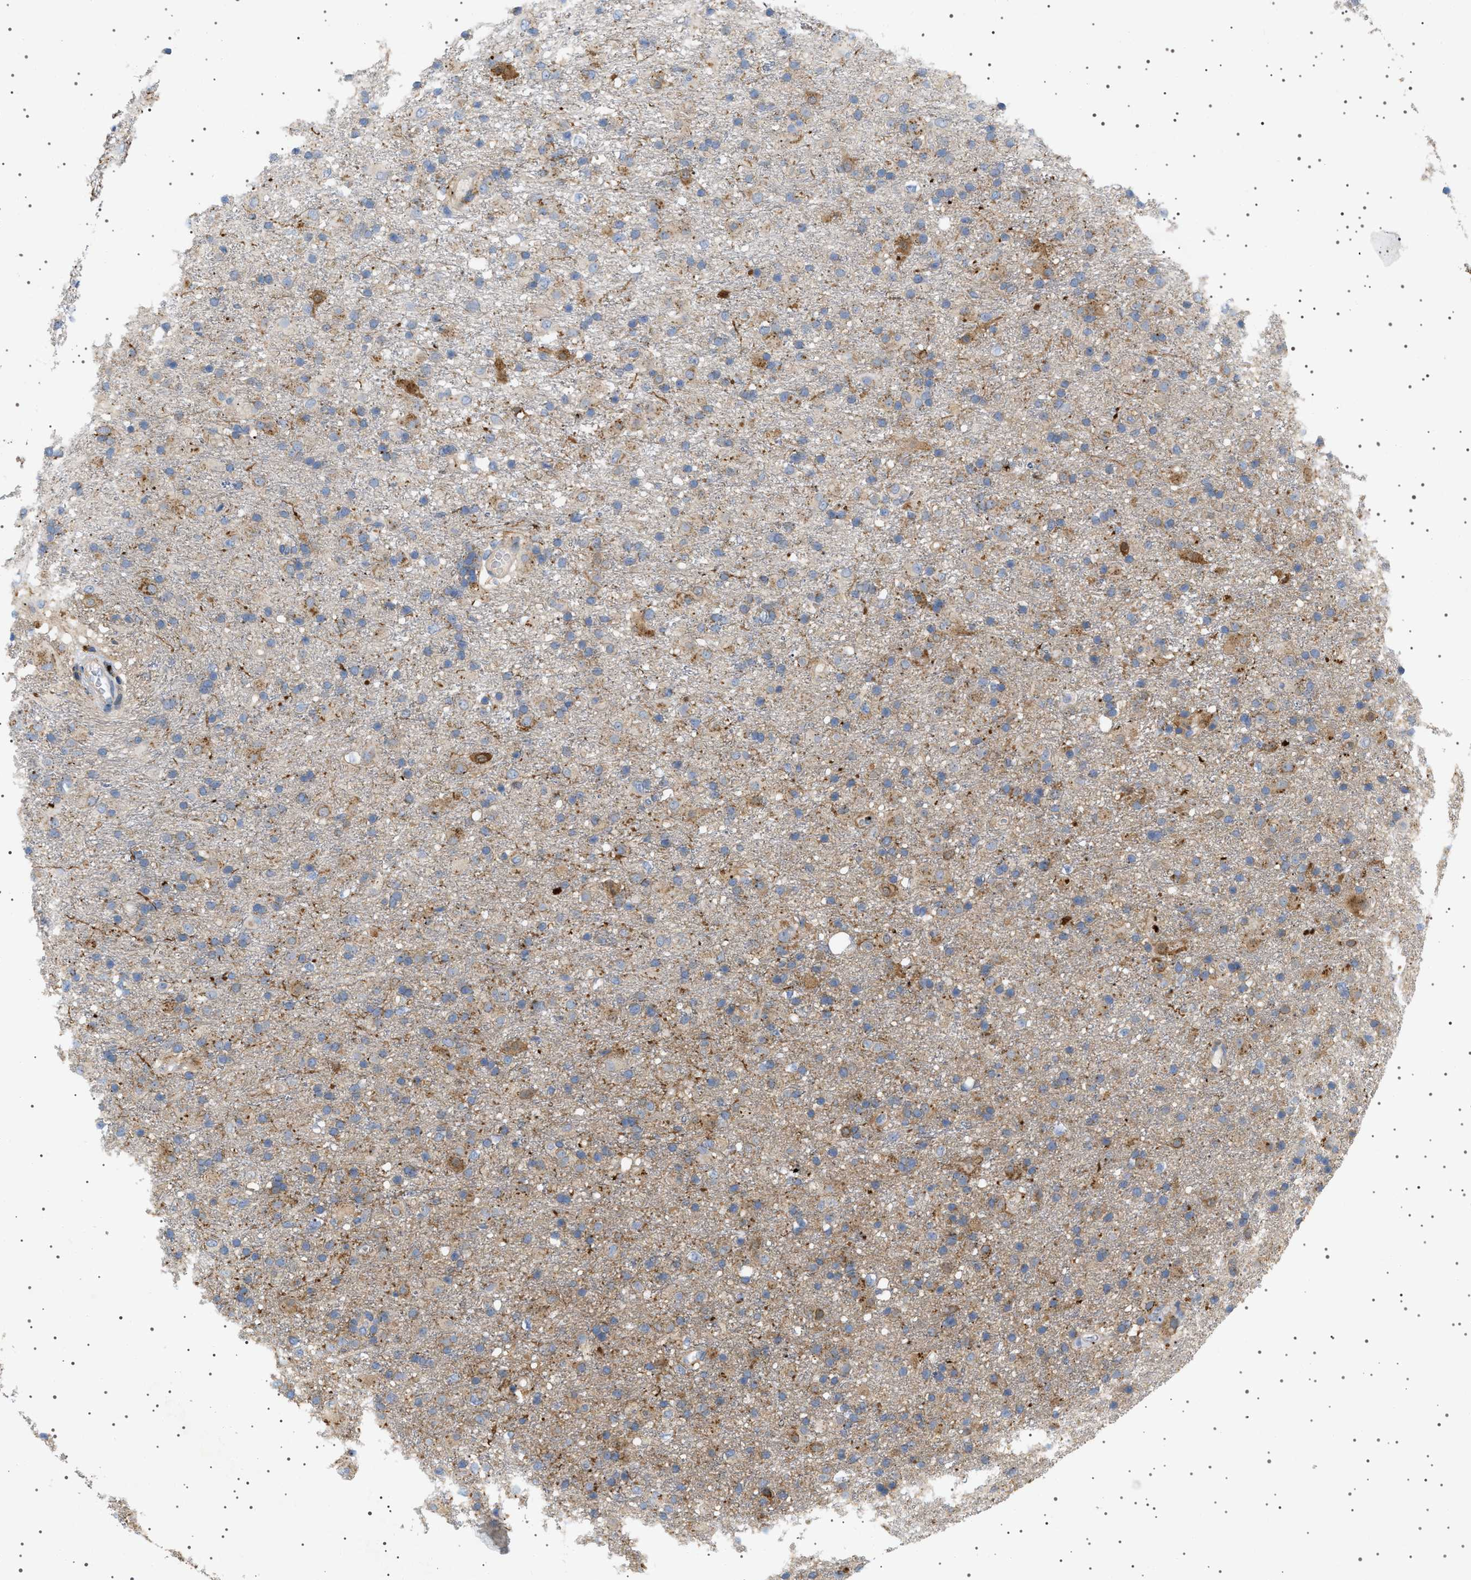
{"staining": {"intensity": "moderate", "quantity": "<25%", "location": "cytoplasmic/membranous"}, "tissue": "glioma", "cell_type": "Tumor cells", "image_type": "cancer", "snomed": [{"axis": "morphology", "description": "Glioma, malignant, Low grade"}, {"axis": "topography", "description": "Brain"}], "caption": "The immunohistochemical stain labels moderate cytoplasmic/membranous positivity in tumor cells of malignant glioma (low-grade) tissue.", "gene": "ADCY10", "patient": {"sex": "male", "age": 65}}